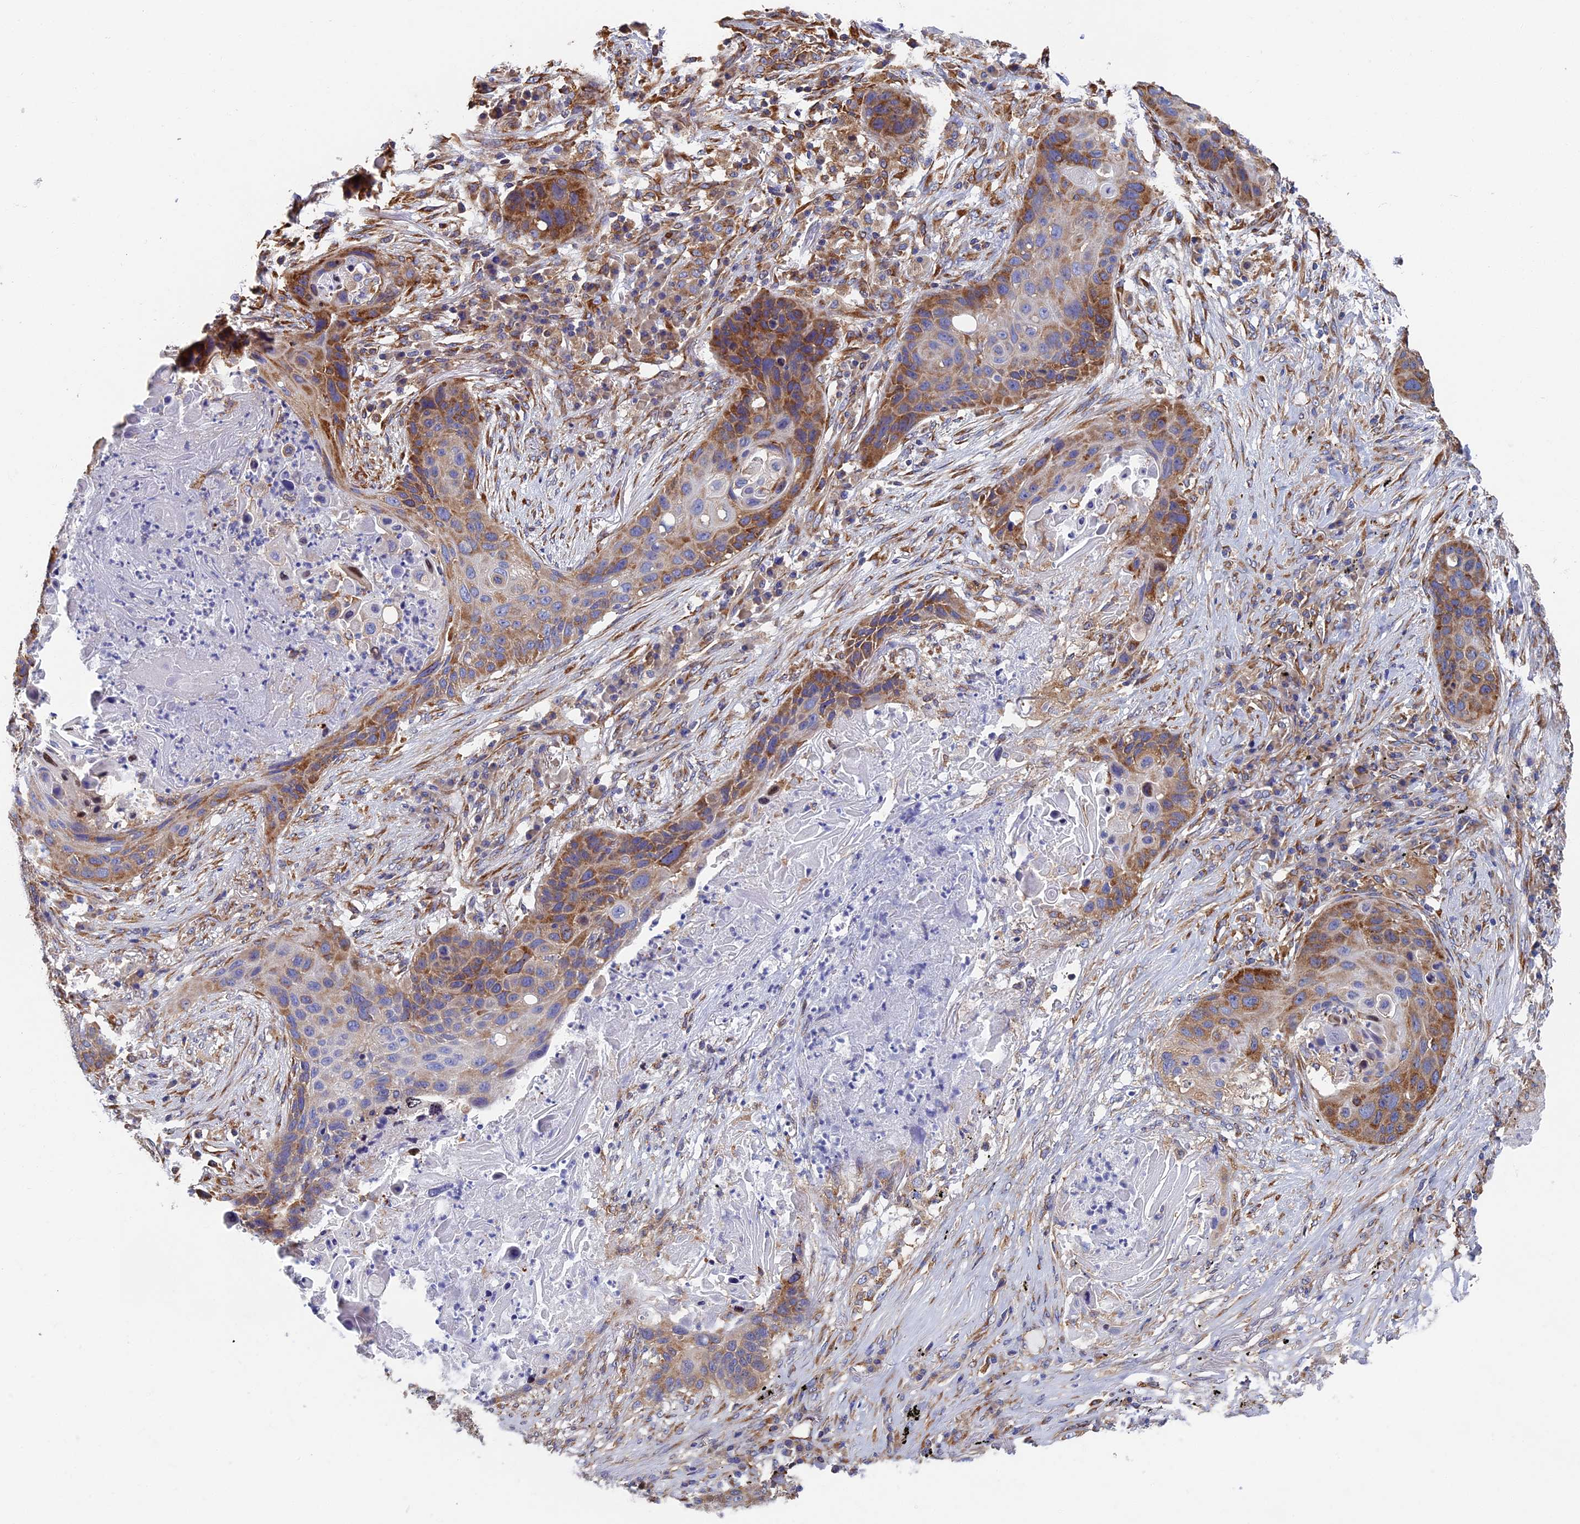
{"staining": {"intensity": "moderate", "quantity": "25%-75%", "location": "cytoplasmic/membranous"}, "tissue": "lung cancer", "cell_type": "Tumor cells", "image_type": "cancer", "snomed": [{"axis": "morphology", "description": "Squamous cell carcinoma, NOS"}, {"axis": "topography", "description": "Lung"}], "caption": "Immunohistochemistry (IHC) histopathology image of human lung squamous cell carcinoma stained for a protein (brown), which demonstrates medium levels of moderate cytoplasmic/membranous positivity in approximately 25%-75% of tumor cells.", "gene": "YBX1", "patient": {"sex": "female", "age": 63}}